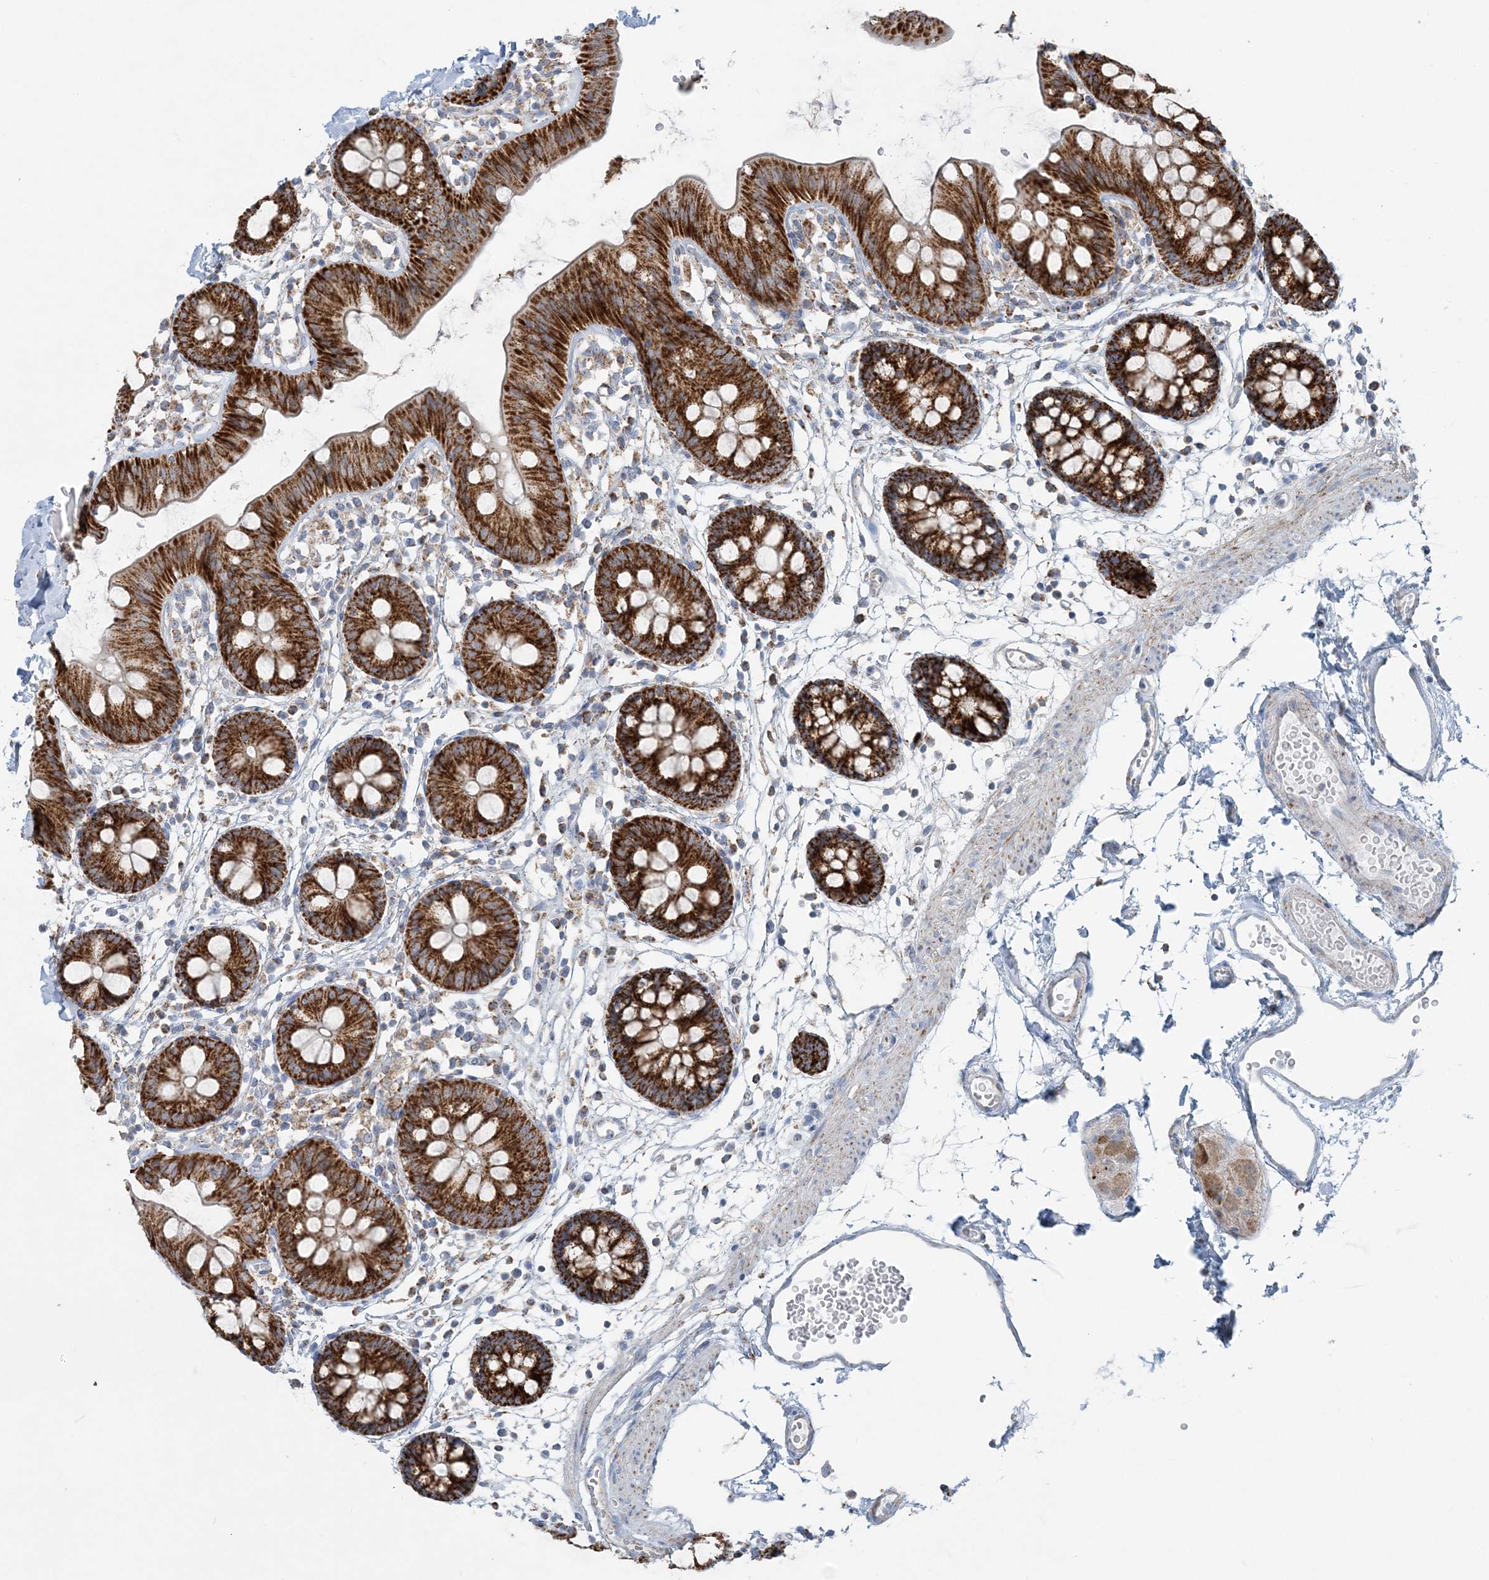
{"staining": {"intensity": "negative", "quantity": "none", "location": "none"}, "tissue": "colon", "cell_type": "Endothelial cells", "image_type": "normal", "snomed": [{"axis": "morphology", "description": "Normal tissue, NOS"}, {"axis": "topography", "description": "Colon"}], "caption": "Immunohistochemistry (IHC) histopathology image of benign colon stained for a protein (brown), which demonstrates no expression in endothelial cells.", "gene": "PCCB", "patient": {"sex": "male", "age": 56}}